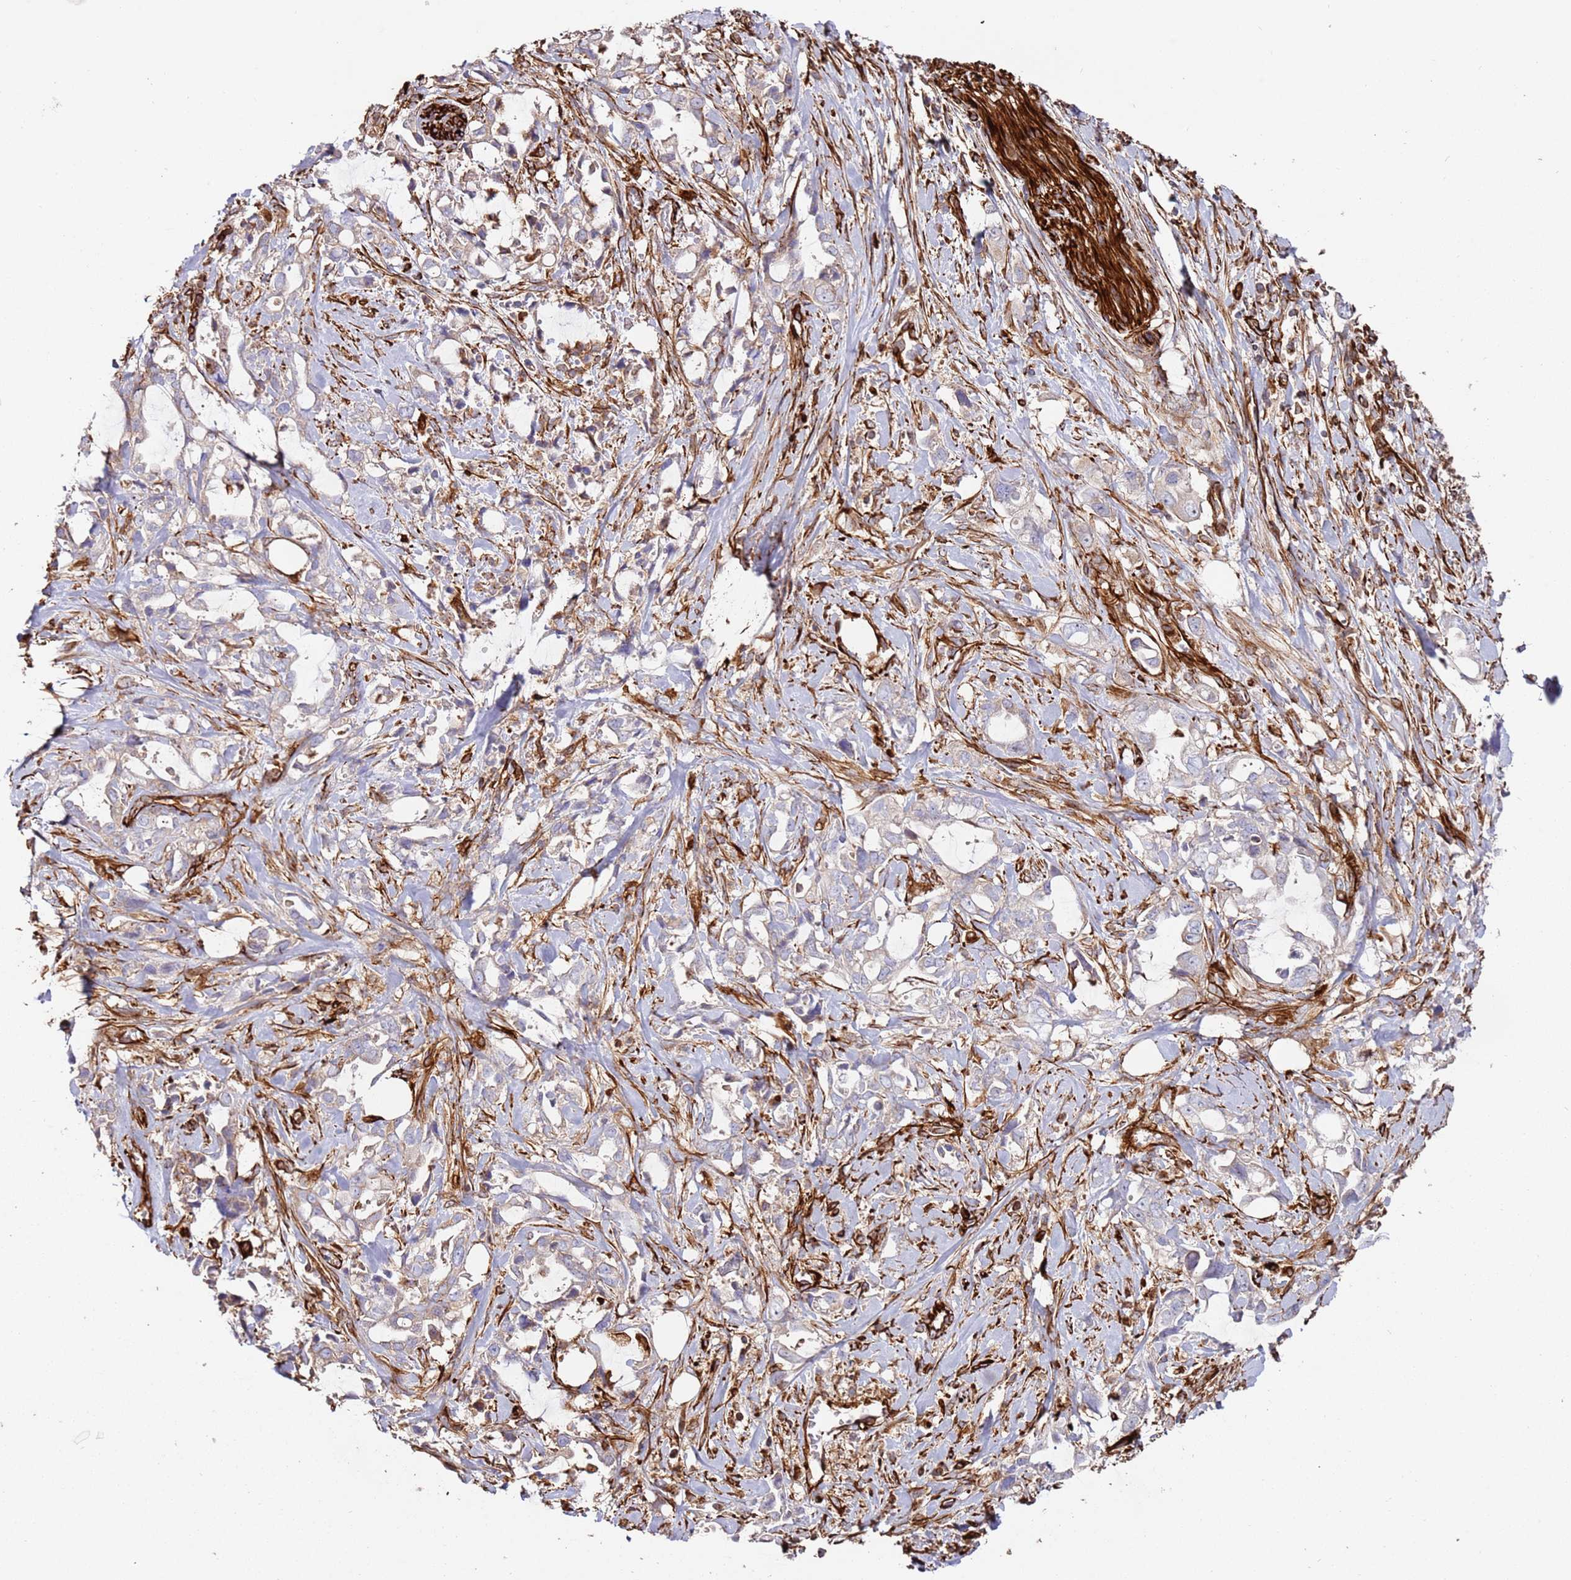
{"staining": {"intensity": "negative", "quantity": "none", "location": "none"}, "tissue": "pancreatic cancer", "cell_type": "Tumor cells", "image_type": "cancer", "snomed": [{"axis": "morphology", "description": "Adenocarcinoma, NOS"}, {"axis": "topography", "description": "Pancreas"}], "caption": "IHC photomicrograph of neoplastic tissue: pancreatic cancer (adenocarcinoma) stained with DAB shows no significant protein expression in tumor cells.", "gene": "MRGPRE", "patient": {"sex": "female", "age": 61}}